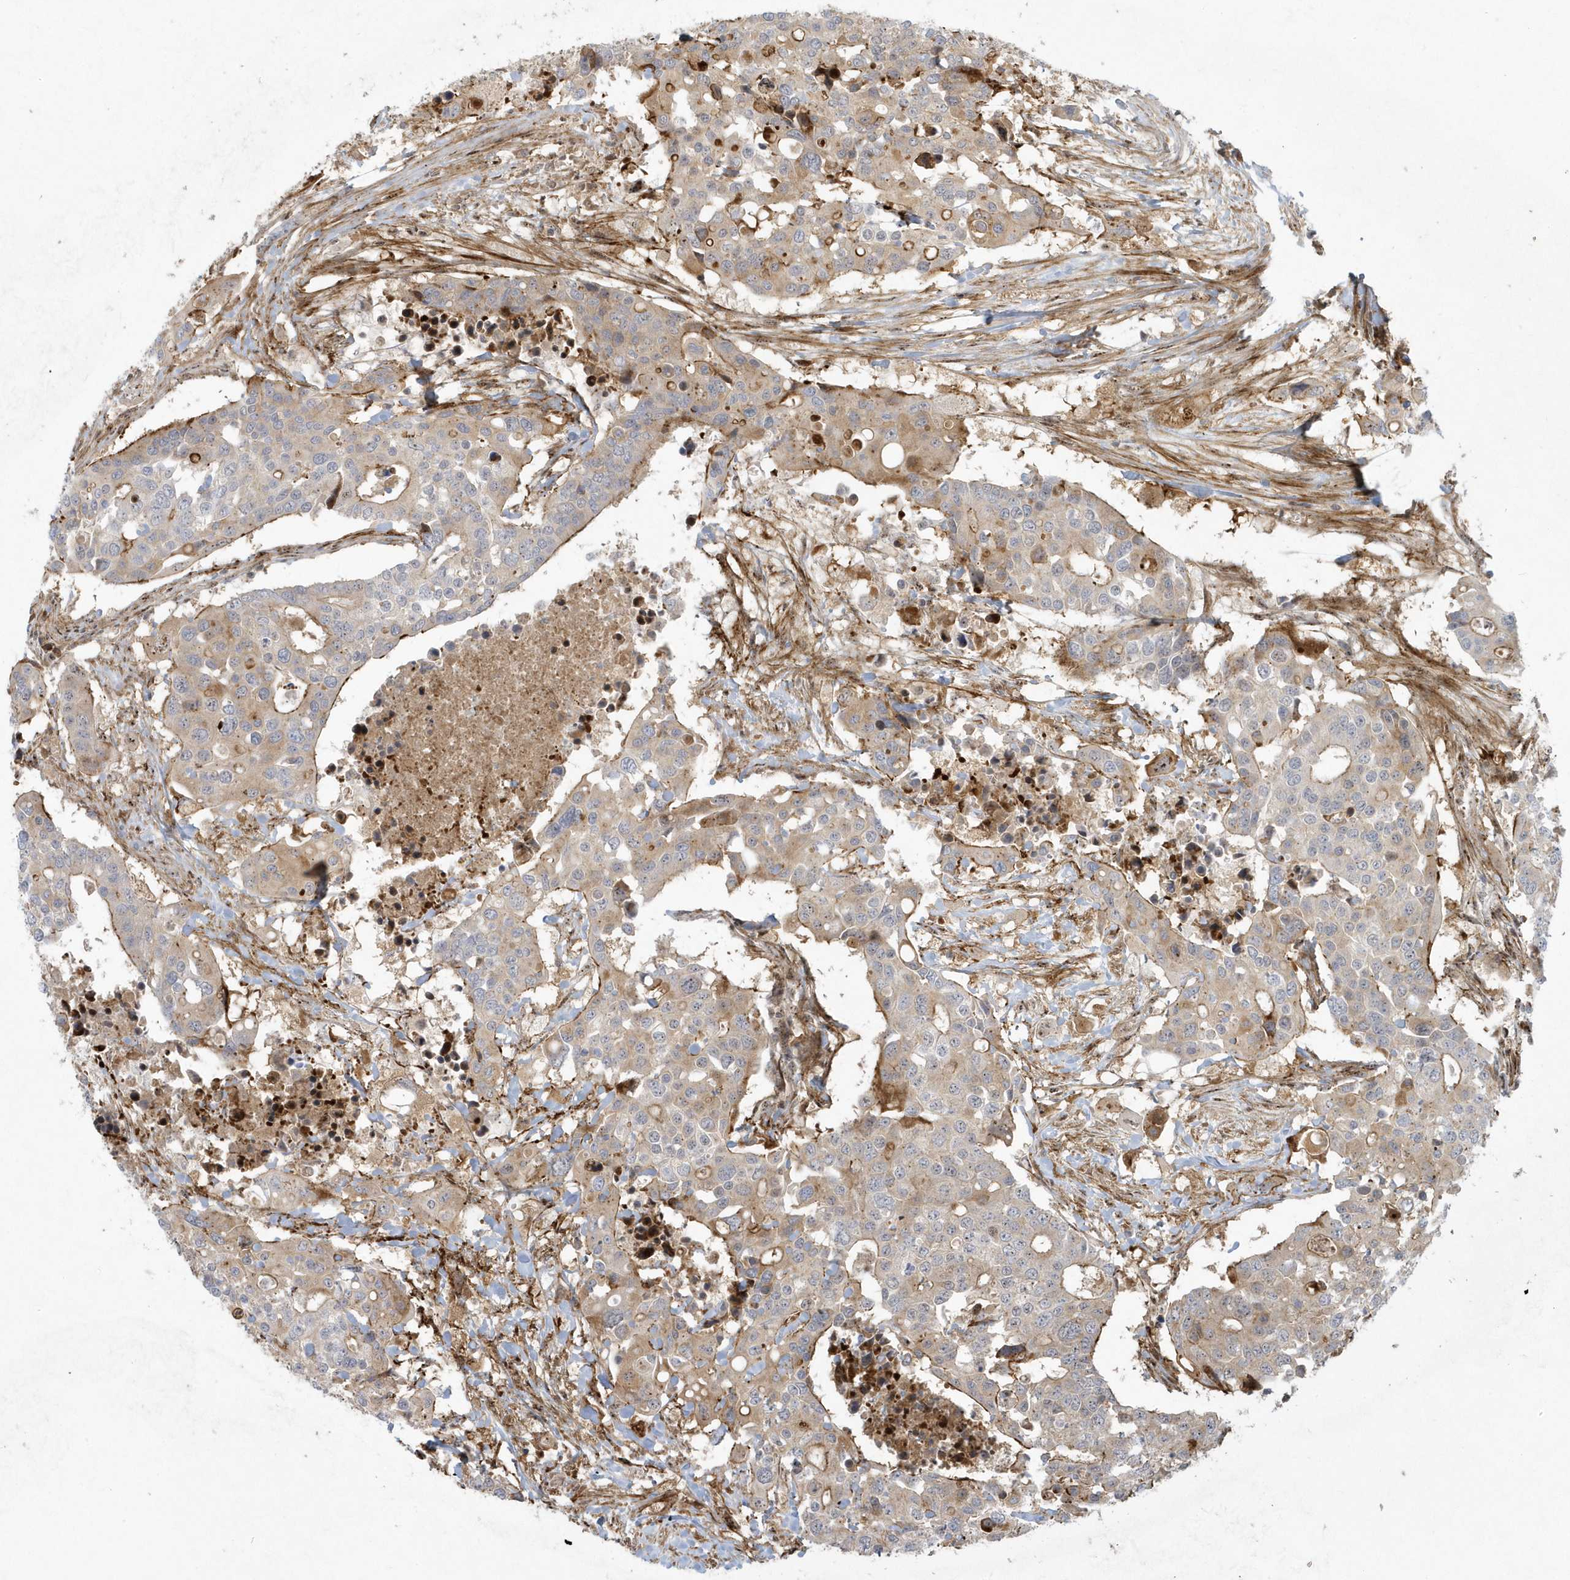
{"staining": {"intensity": "moderate", "quantity": "<25%", "location": "cytoplasmic/membranous"}, "tissue": "colorectal cancer", "cell_type": "Tumor cells", "image_type": "cancer", "snomed": [{"axis": "morphology", "description": "Adenocarcinoma, NOS"}, {"axis": "topography", "description": "Colon"}], "caption": "Colorectal cancer was stained to show a protein in brown. There is low levels of moderate cytoplasmic/membranous expression in about <25% of tumor cells. Nuclei are stained in blue.", "gene": "MASP2", "patient": {"sex": "male", "age": 77}}